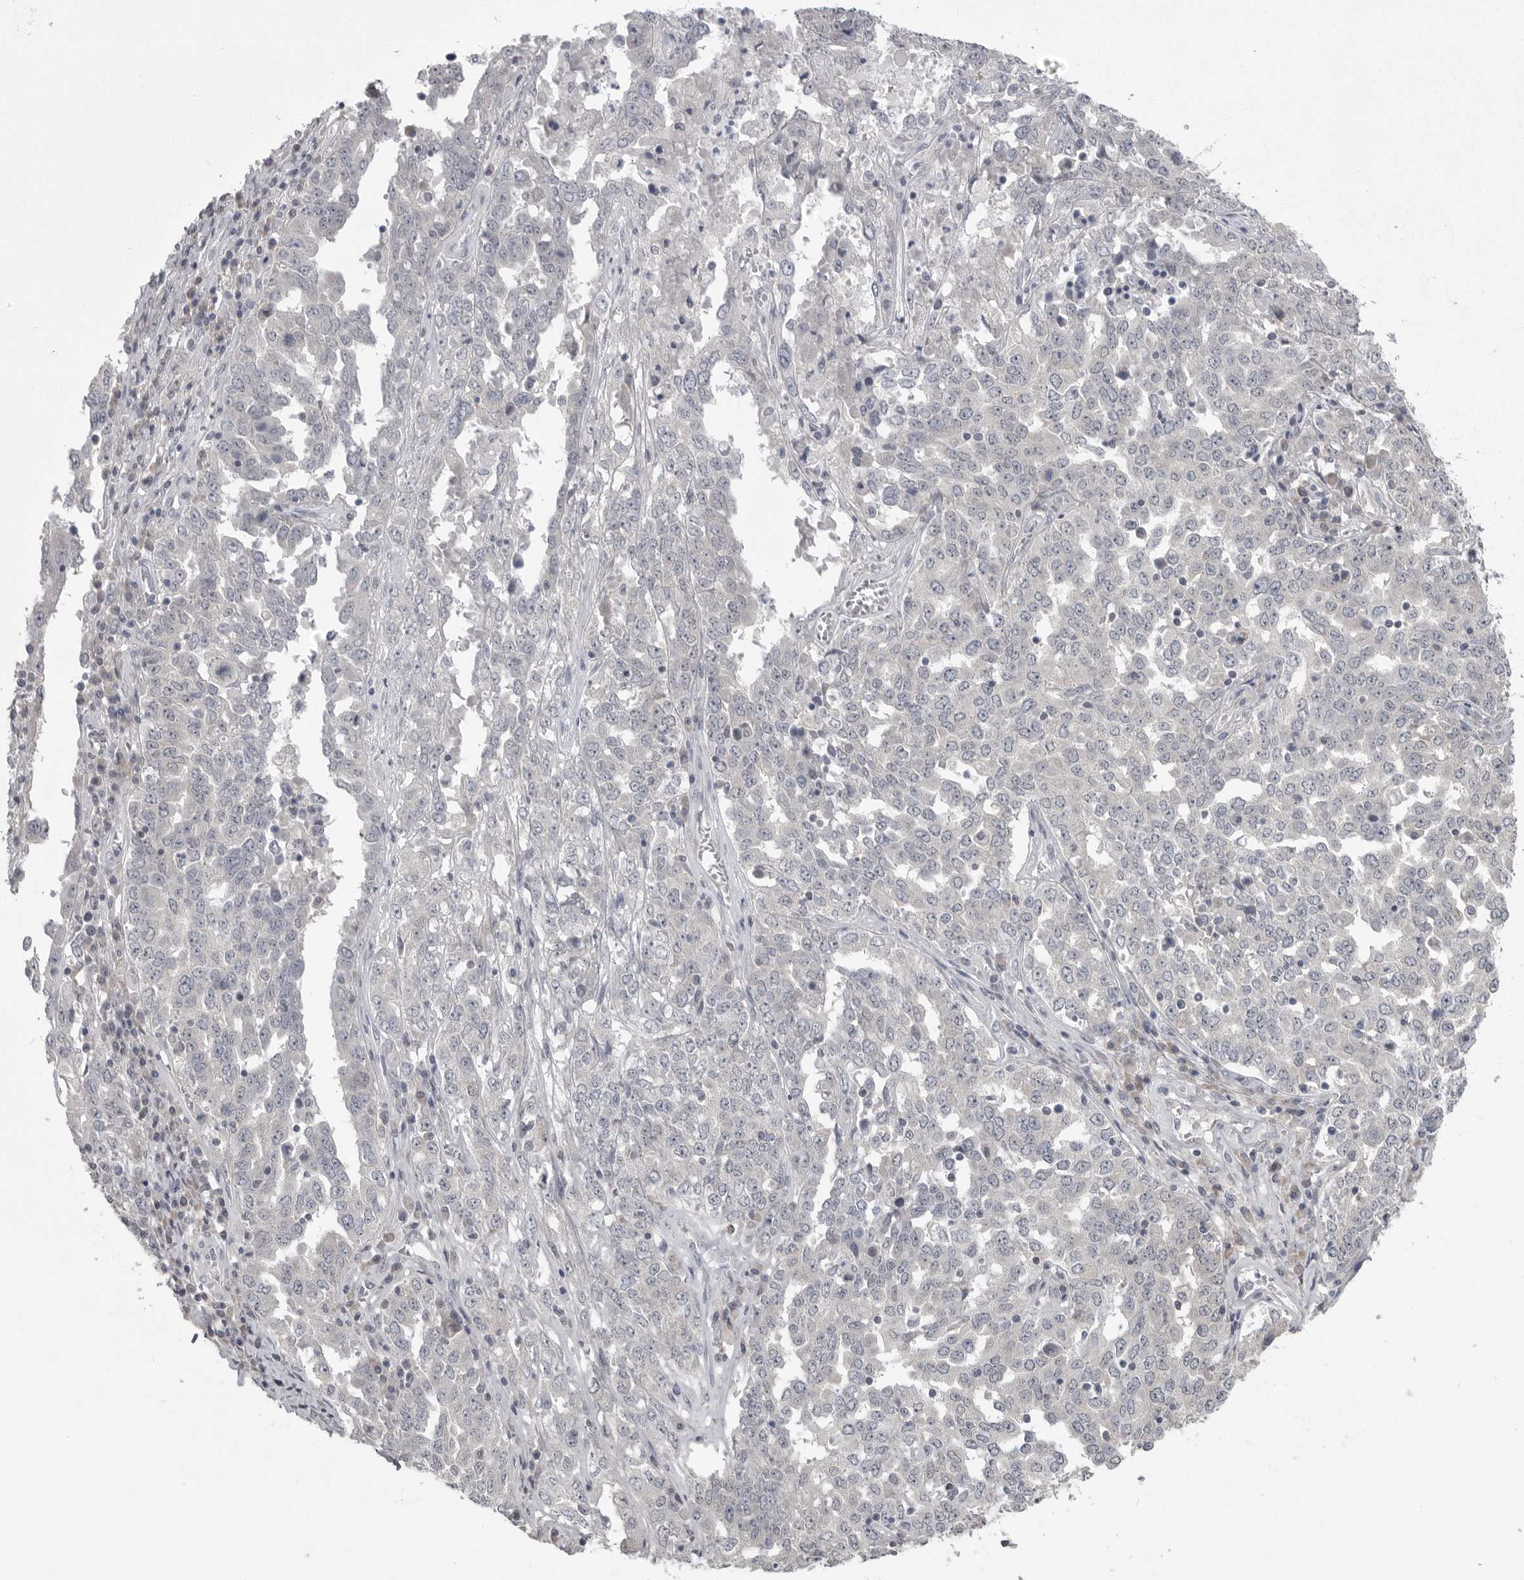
{"staining": {"intensity": "negative", "quantity": "none", "location": "none"}, "tissue": "ovarian cancer", "cell_type": "Tumor cells", "image_type": "cancer", "snomed": [{"axis": "morphology", "description": "Carcinoma, endometroid"}, {"axis": "topography", "description": "Ovary"}], "caption": "Image shows no protein expression in tumor cells of endometroid carcinoma (ovarian) tissue.", "gene": "PHF13", "patient": {"sex": "female", "age": 62}}